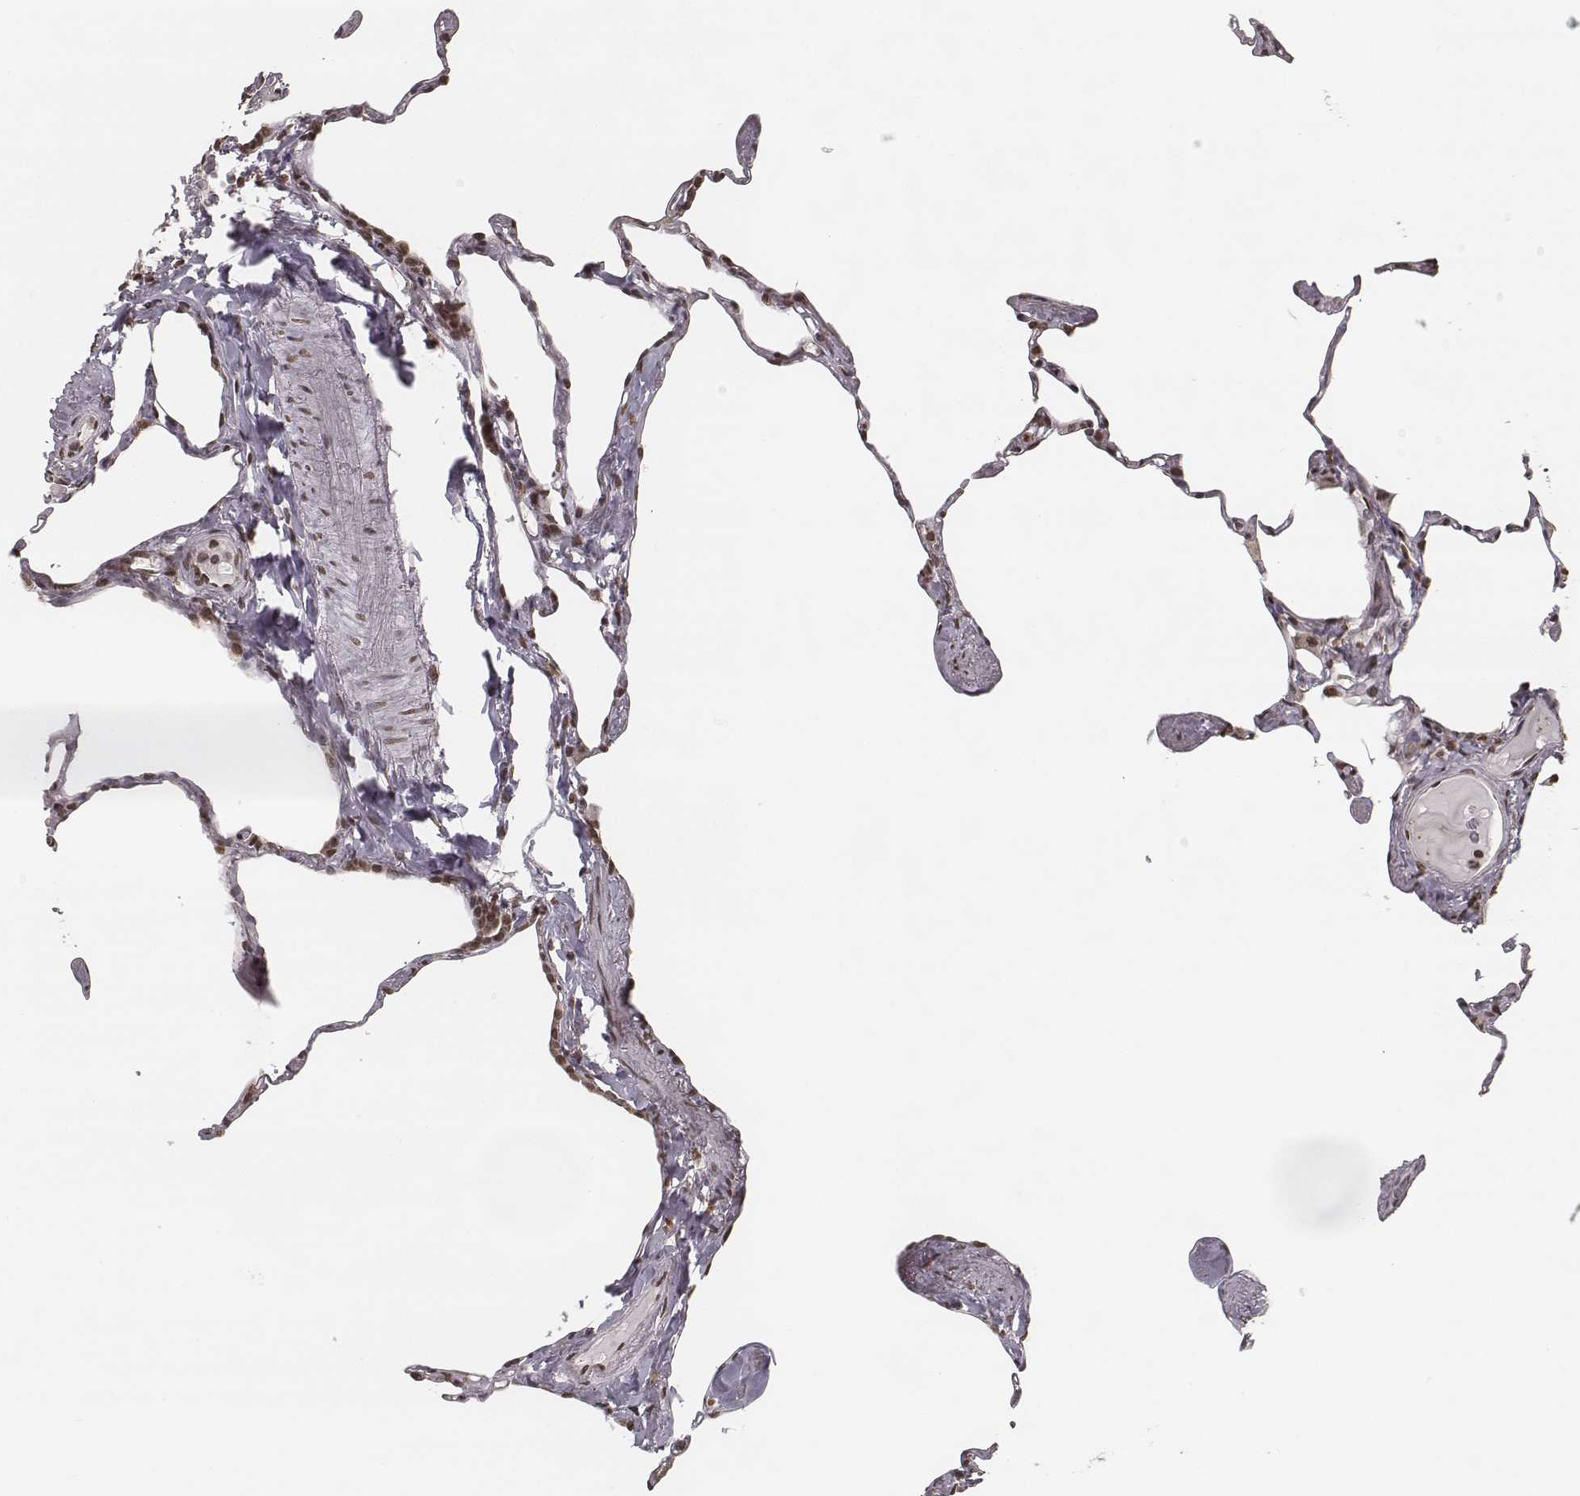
{"staining": {"intensity": "moderate", "quantity": ">75%", "location": "nuclear"}, "tissue": "lung", "cell_type": "Alveolar cells", "image_type": "normal", "snomed": [{"axis": "morphology", "description": "Normal tissue, NOS"}, {"axis": "topography", "description": "Lung"}], "caption": "Immunohistochemistry (IHC) of benign lung demonstrates medium levels of moderate nuclear staining in about >75% of alveolar cells. Nuclei are stained in blue.", "gene": "HMGA2", "patient": {"sex": "male", "age": 65}}